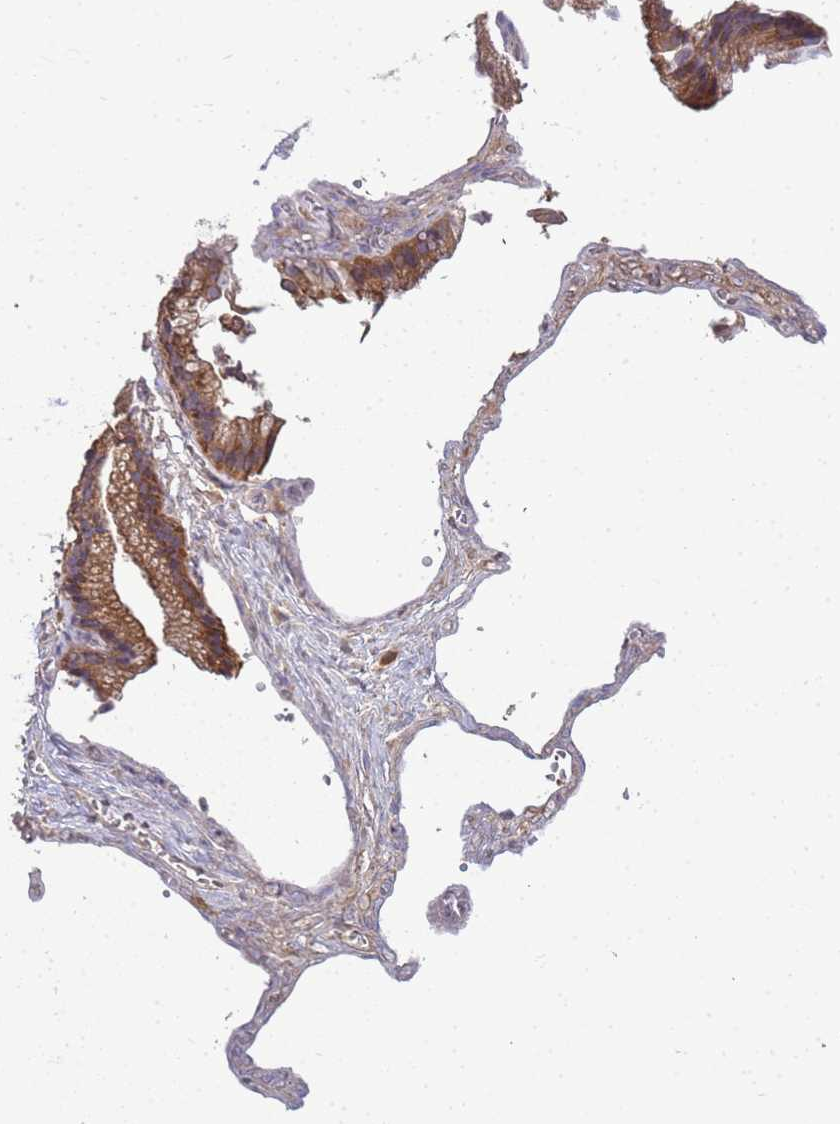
{"staining": {"intensity": "moderate", "quantity": ">75%", "location": "cytoplasmic/membranous"}, "tissue": "adipose tissue", "cell_type": "Adipocytes", "image_type": "normal", "snomed": [{"axis": "morphology", "description": "Normal tissue, NOS"}, {"axis": "topography", "description": "Gallbladder"}, {"axis": "topography", "description": "Peripheral nerve tissue"}], "caption": "Moderate cytoplasmic/membranous positivity is present in about >75% of adipocytes in benign adipose tissue. Nuclei are stained in blue.", "gene": "BECN1", "patient": {"sex": "male", "age": 38}}